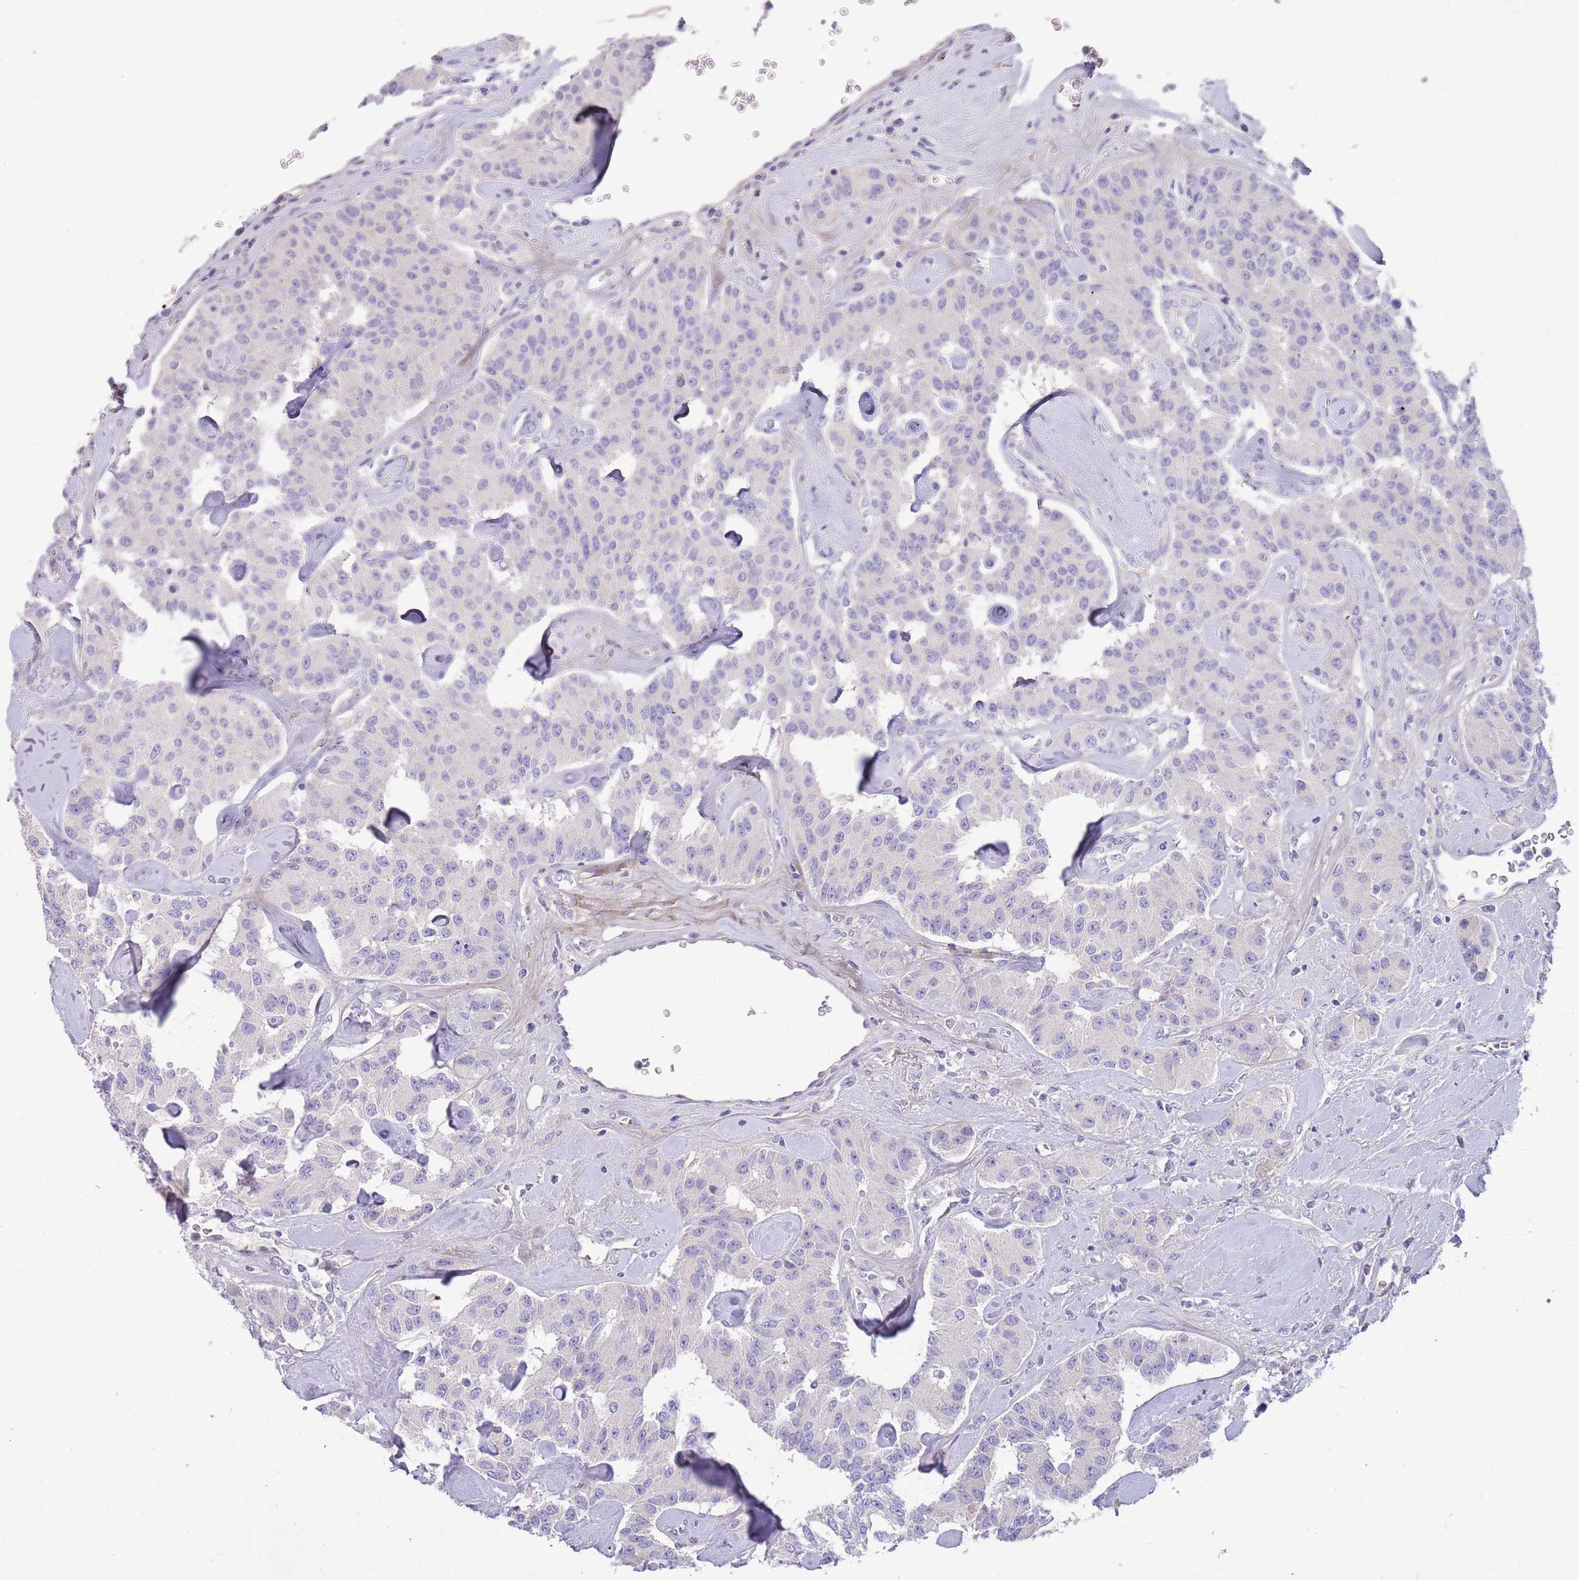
{"staining": {"intensity": "negative", "quantity": "none", "location": "none"}, "tissue": "carcinoid", "cell_type": "Tumor cells", "image_type": "cancer", "snomed": [{"axis": "morphology", "description": "Carcinoid, malignant, NOS"}, {"axis": "topography", "description": "Pancreas"}], "caption": "Image shows no significant protein positivity in tumor cells of carcinoid.", "gene": "SFTPA1", "patient": {"sex": "male", "age": 41}}